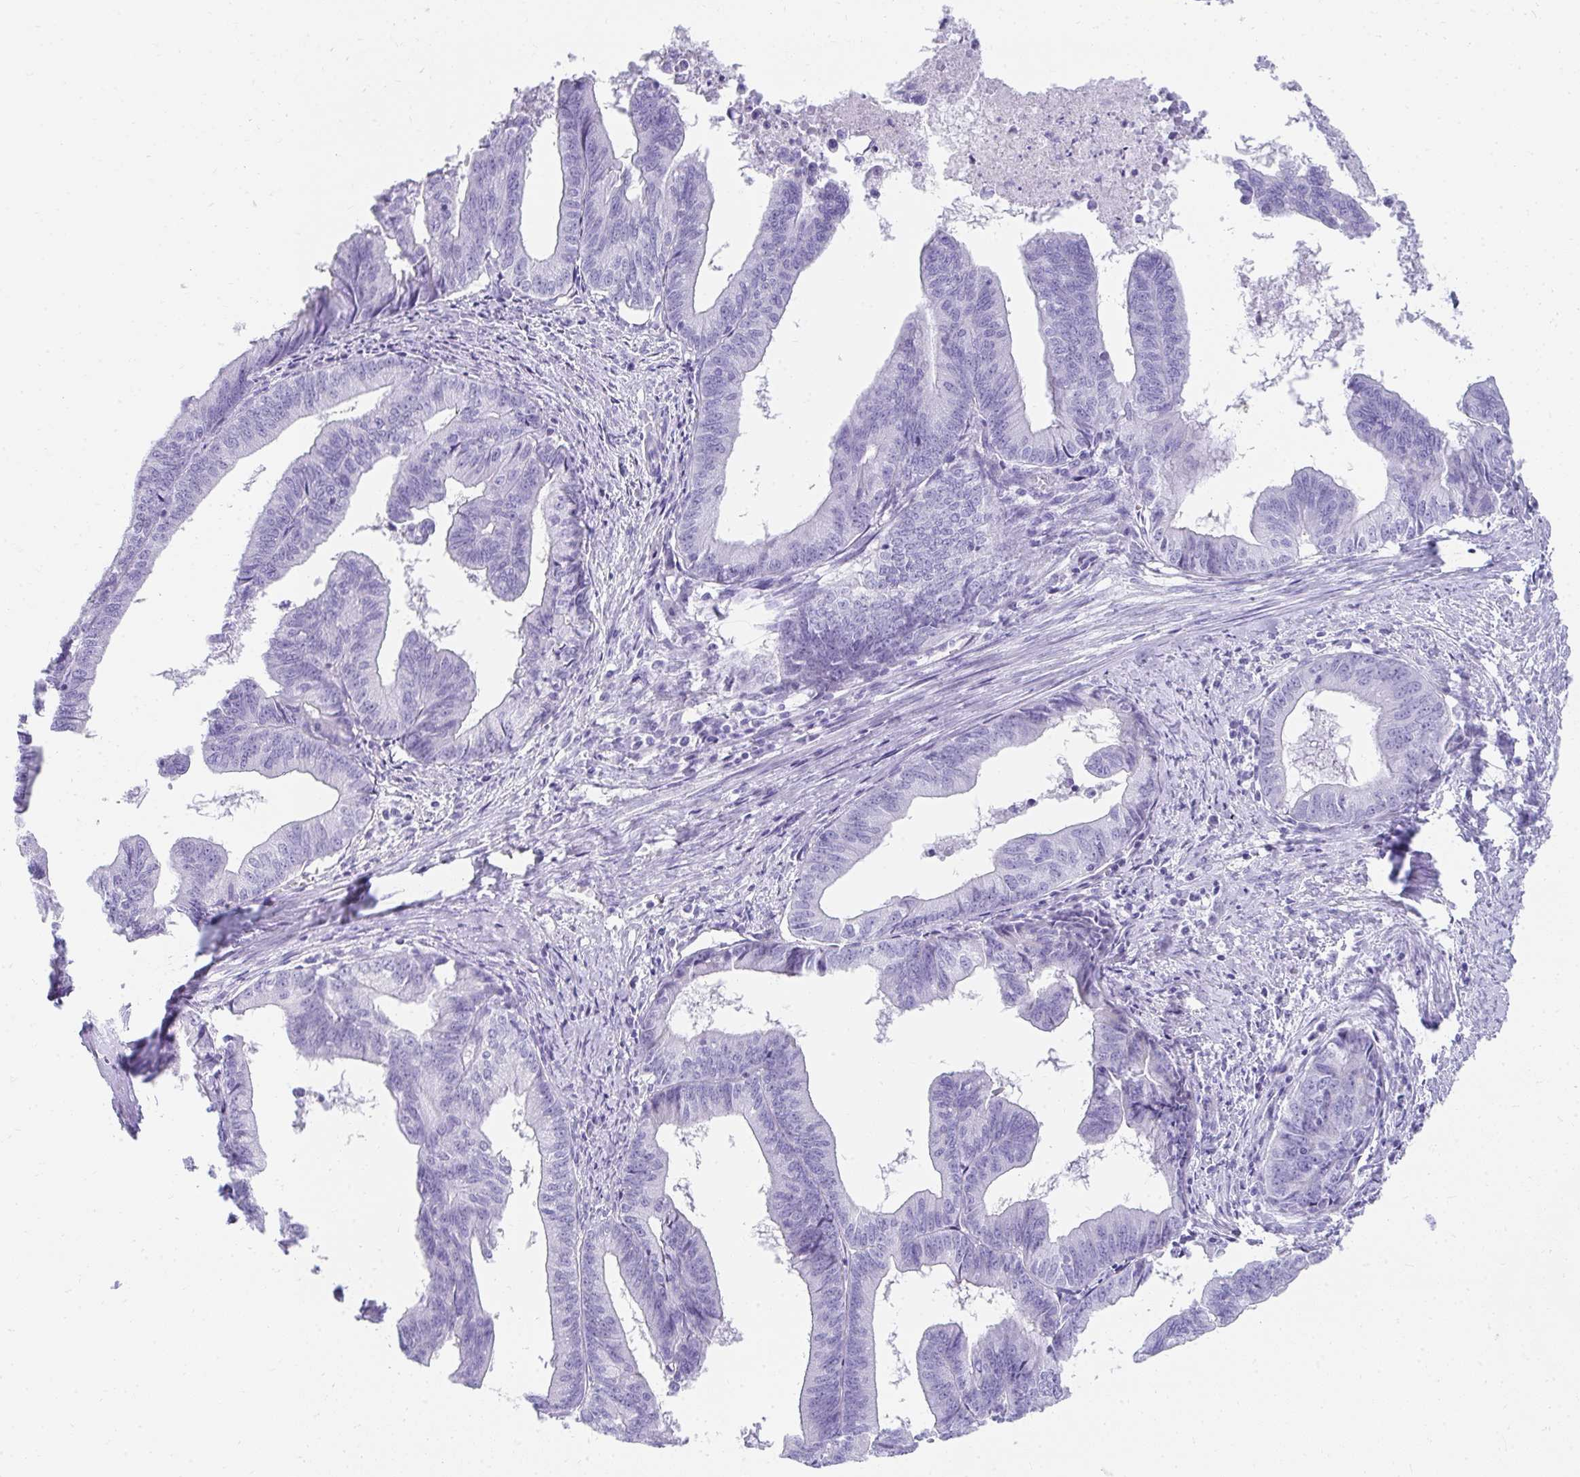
{"staining": {"intensity": "negative", "quantity": "none", "location": "none"}, "tissue": "endometrial cancer", "cell_type": "Tumor cells", "image_type": "cancer", "snomed": [{"axis": "morphology", "description": "Adenocarcinoma, NOS"}, {"axis": "topography", "description": "Endometrium"}], "caption": "This is an immunohistochemistry image of endometrial cancer. There is no staining in tumor cells.", "gene": "TNNT1", "patient": {"sex": "female", "age": 65}}